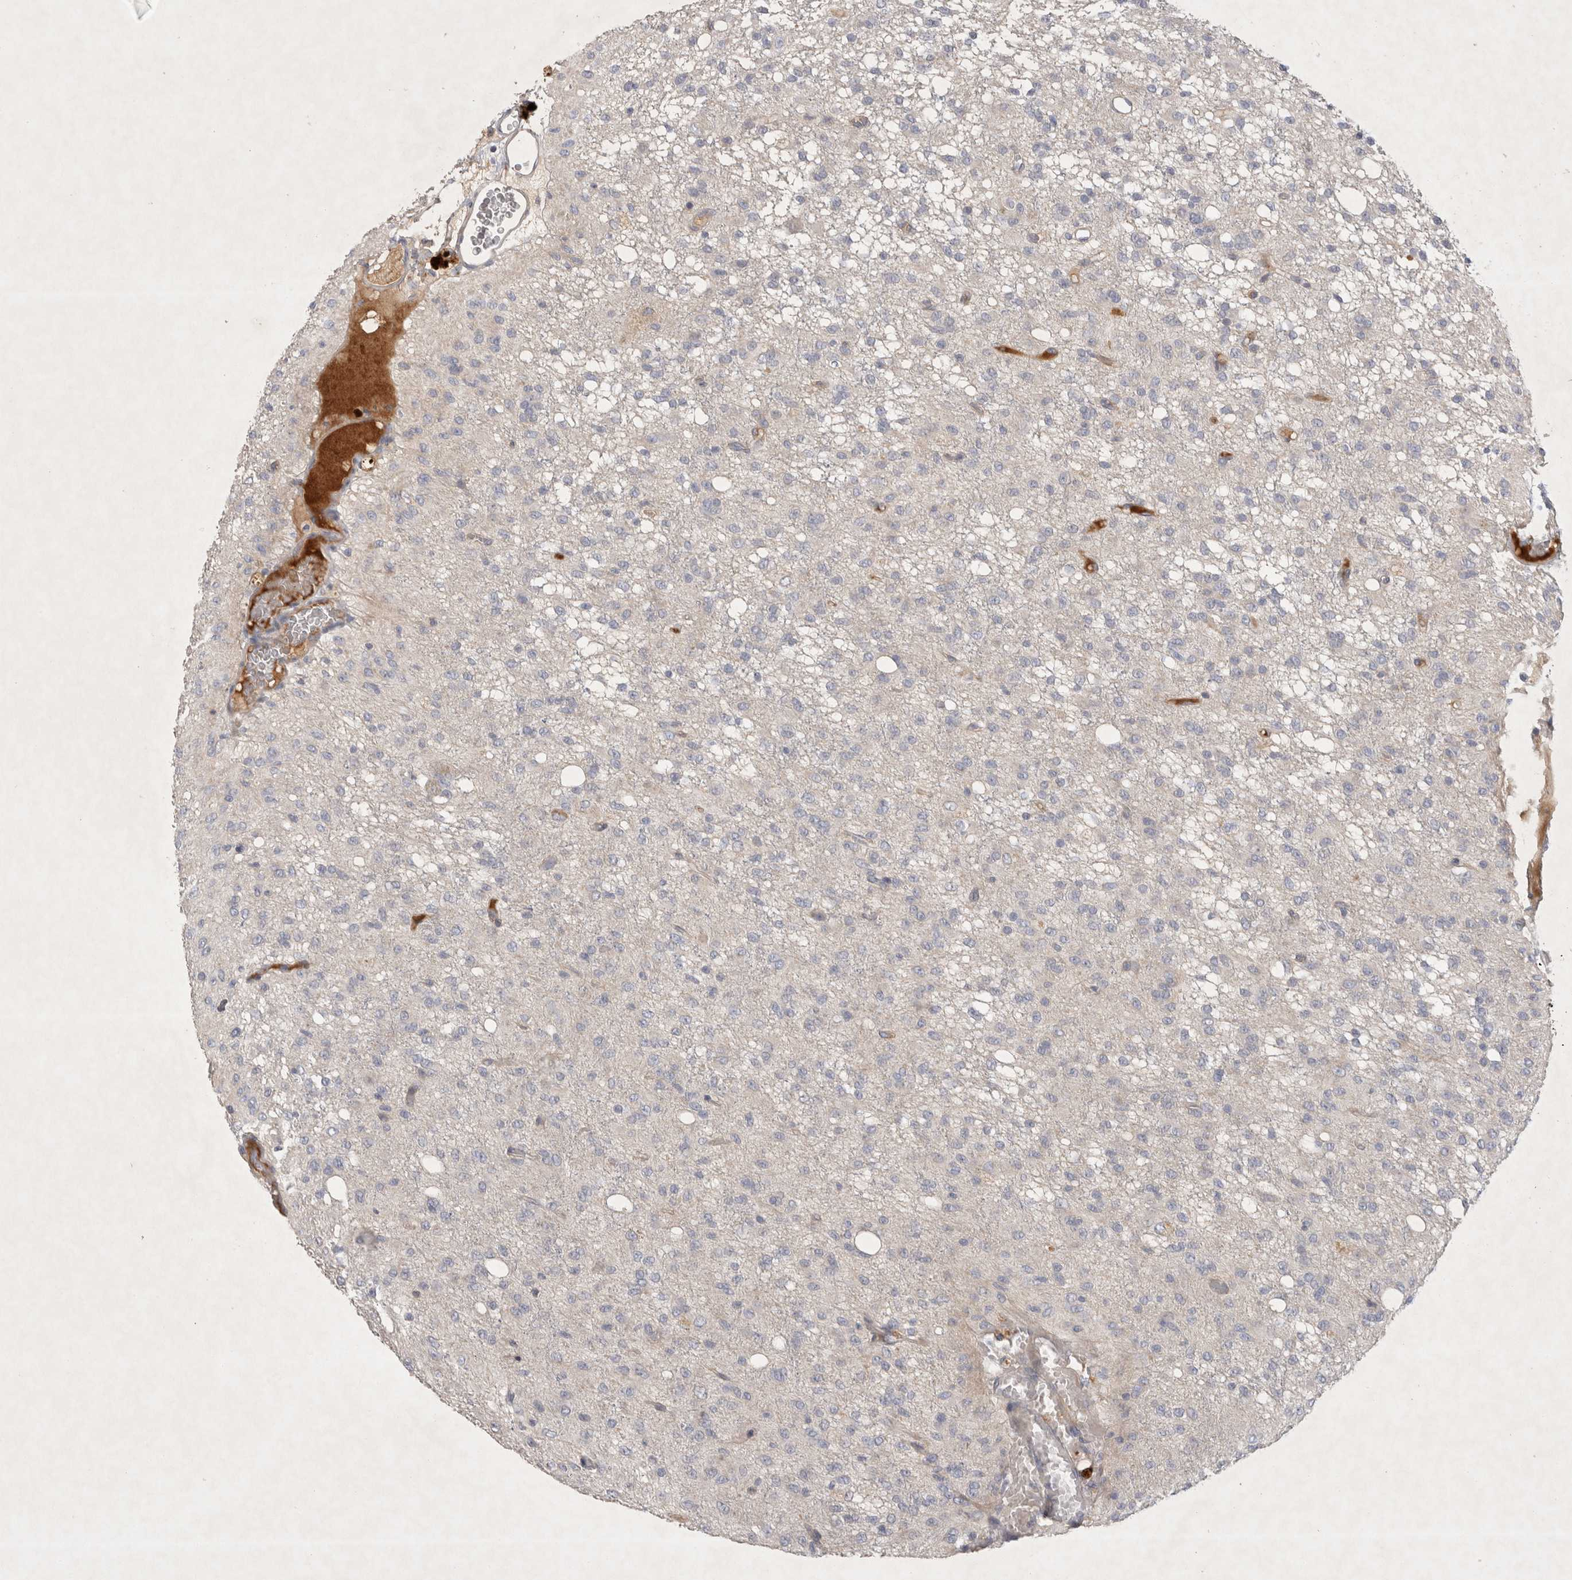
{"staining": {"intensity": "negative", "quantity": "none", "location": "none"}, "tissue": "glioma", "cell_type": "Tumor cells", "image_type": "cancer", "snomed": [{"axis": "morphology", "description": "Glioma, malignant, High grade"}, {"axis": "topography", "description": "Brain"}], "caption": "This is an IHC histopathology image of human high-grade glioma (malignant). There is no positivity in tumor cells.", "gene": "BZW2", "patient": {"sex": "female", "age": 59}}